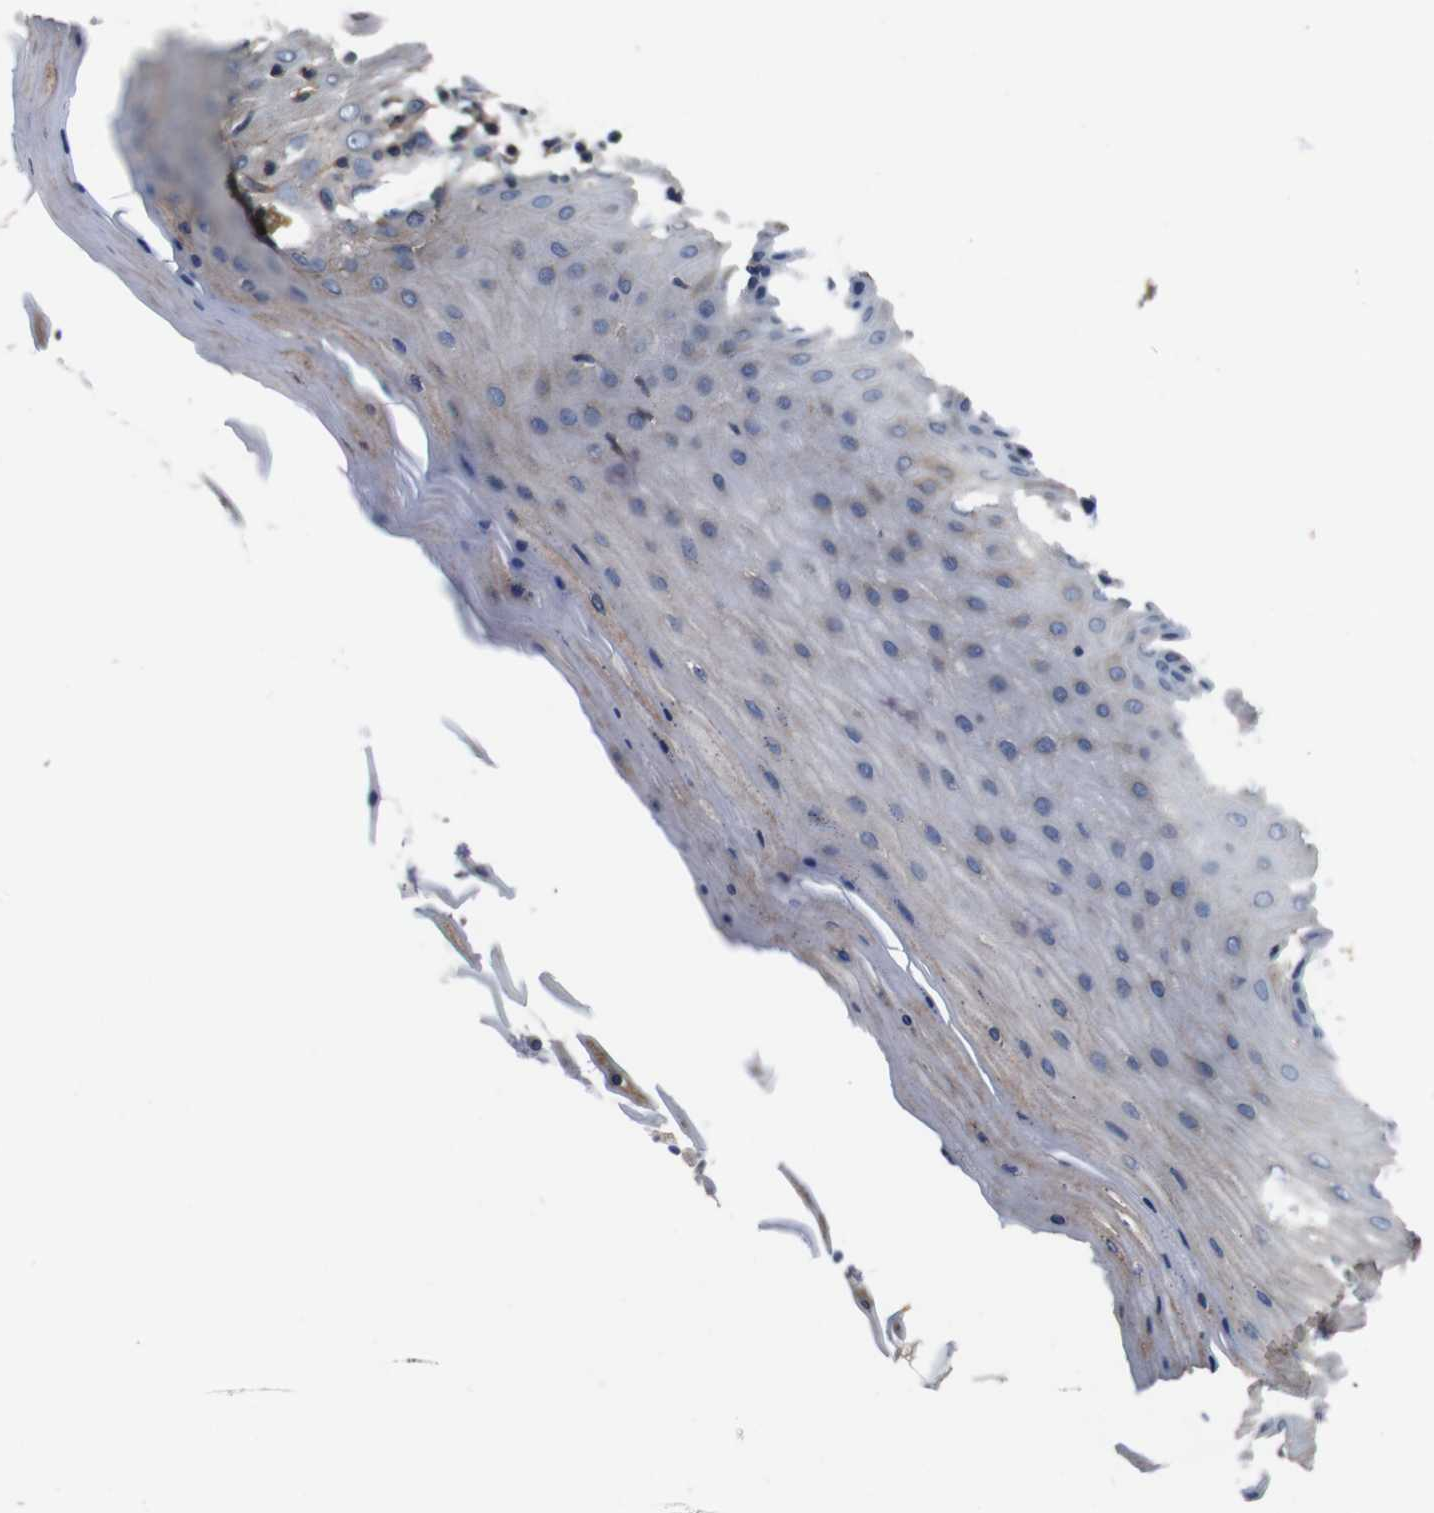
{"staining": {"intensity": "weak", "quantity": "<25%", "location": "cytoplasmic/membranous"}, "tissue": "cervix", "cell_type": "Squamous epithelial cells", "image_type": "normal", "snomed": [{"axis": "morphology", "description": "Normal tissue, NOS"}, {"axis": "topography", "description": "Cervix"}], "caption": "An IHC image of benign cervix is shown. There is no staining in squamous epithelial cells of cervix.", "gene": "GLIPR1", "patient": {"sex": "female", "age": 55}}